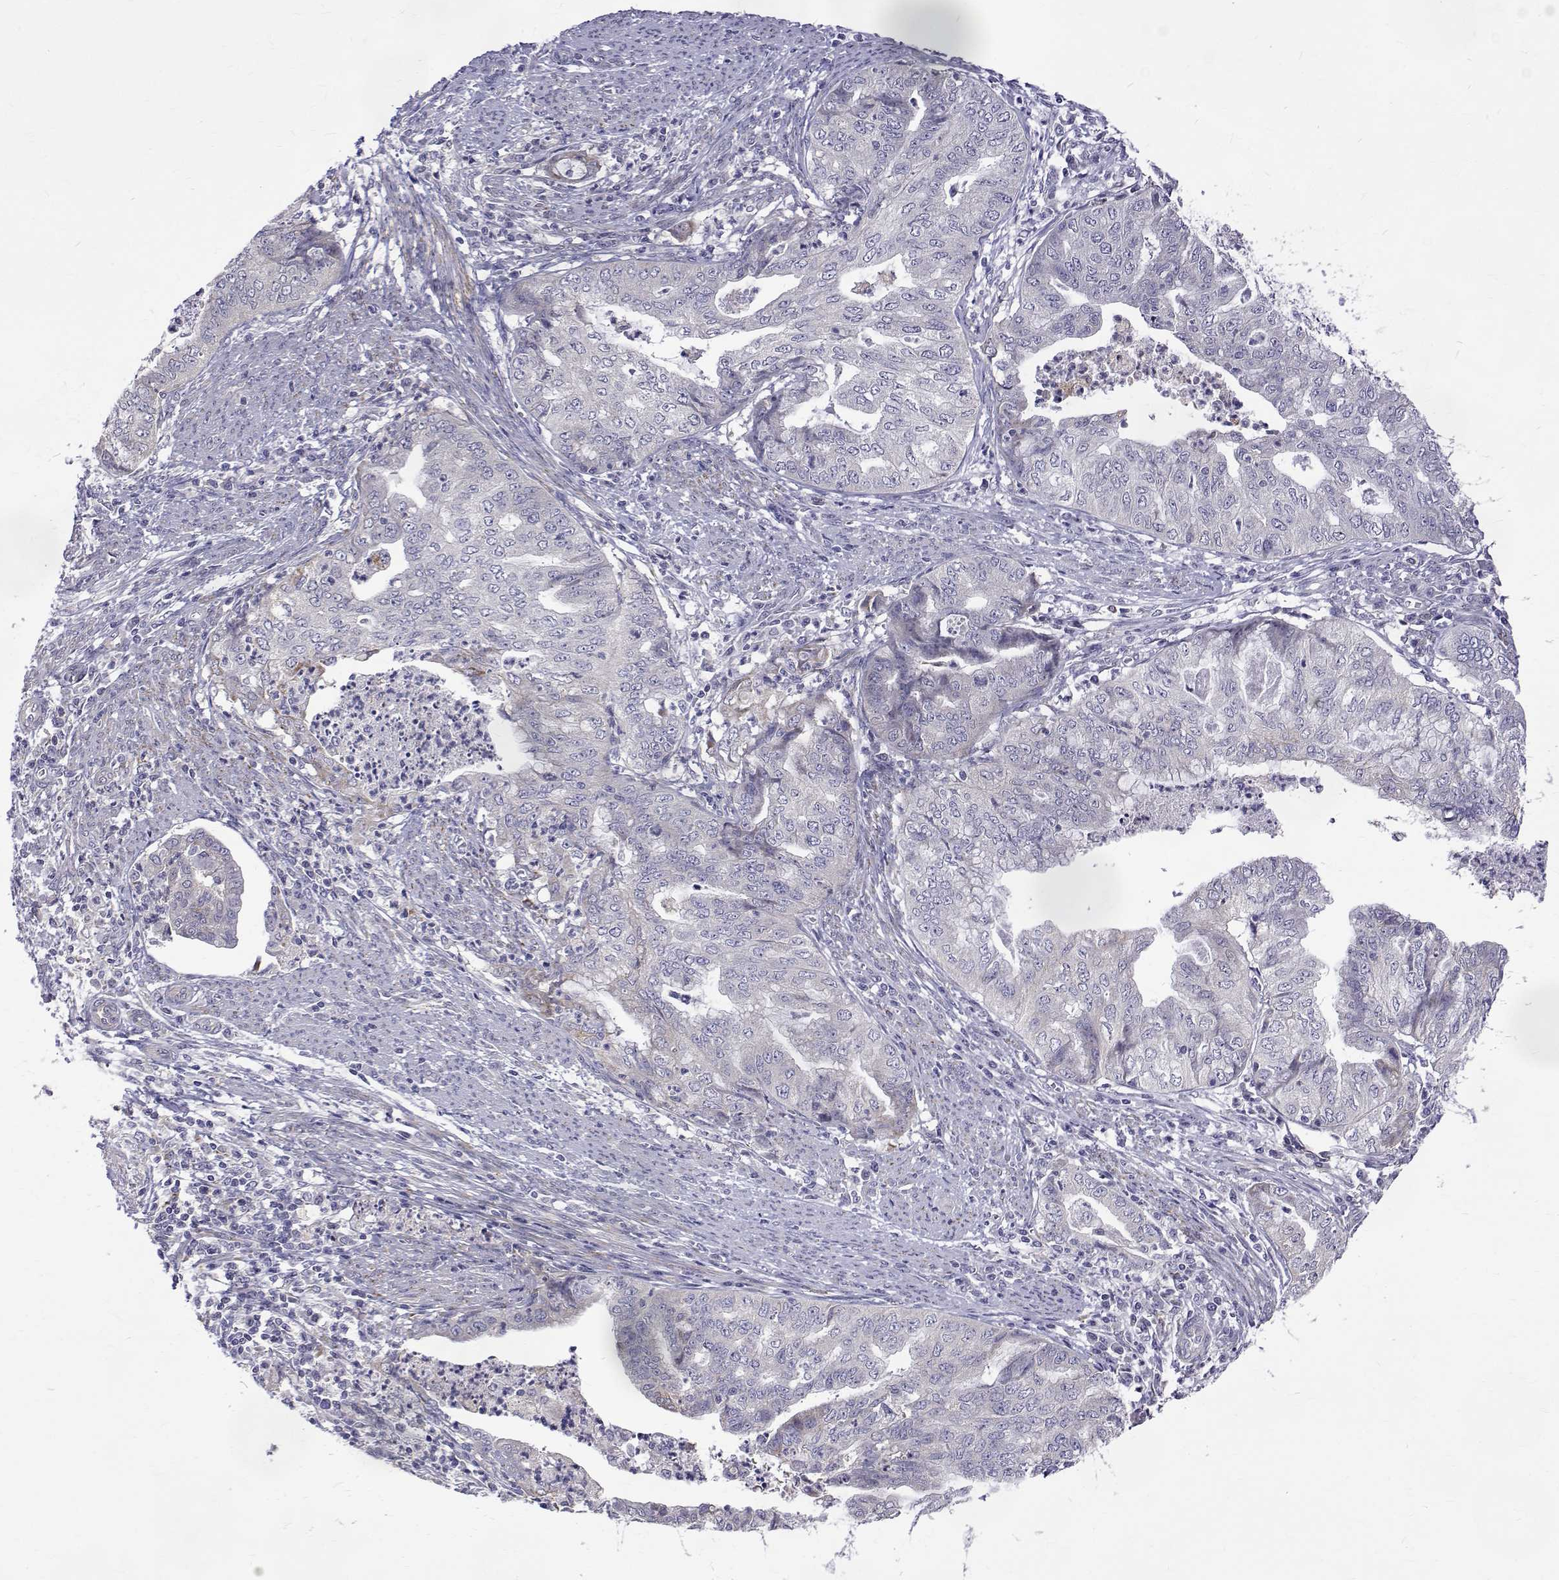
{"staining": {"intensity": "negative", "quantity": "none", "location": "none"}, "tissue": "endometrial cancer", "cell_type": "Tumor cells", "image_type": "cancer", "snomed": [{"axis": "morphology", "description": "Adenocarcinoma, NOS"}, {"axis": "topography", "description": "Endometrium"}], "caption": "Protein analysis of adenocarcinoma (endometrial) reveals no significant staining in tumor cells.", "gene": "PADI1", "patient": {"sex": "female", "age": 79}}